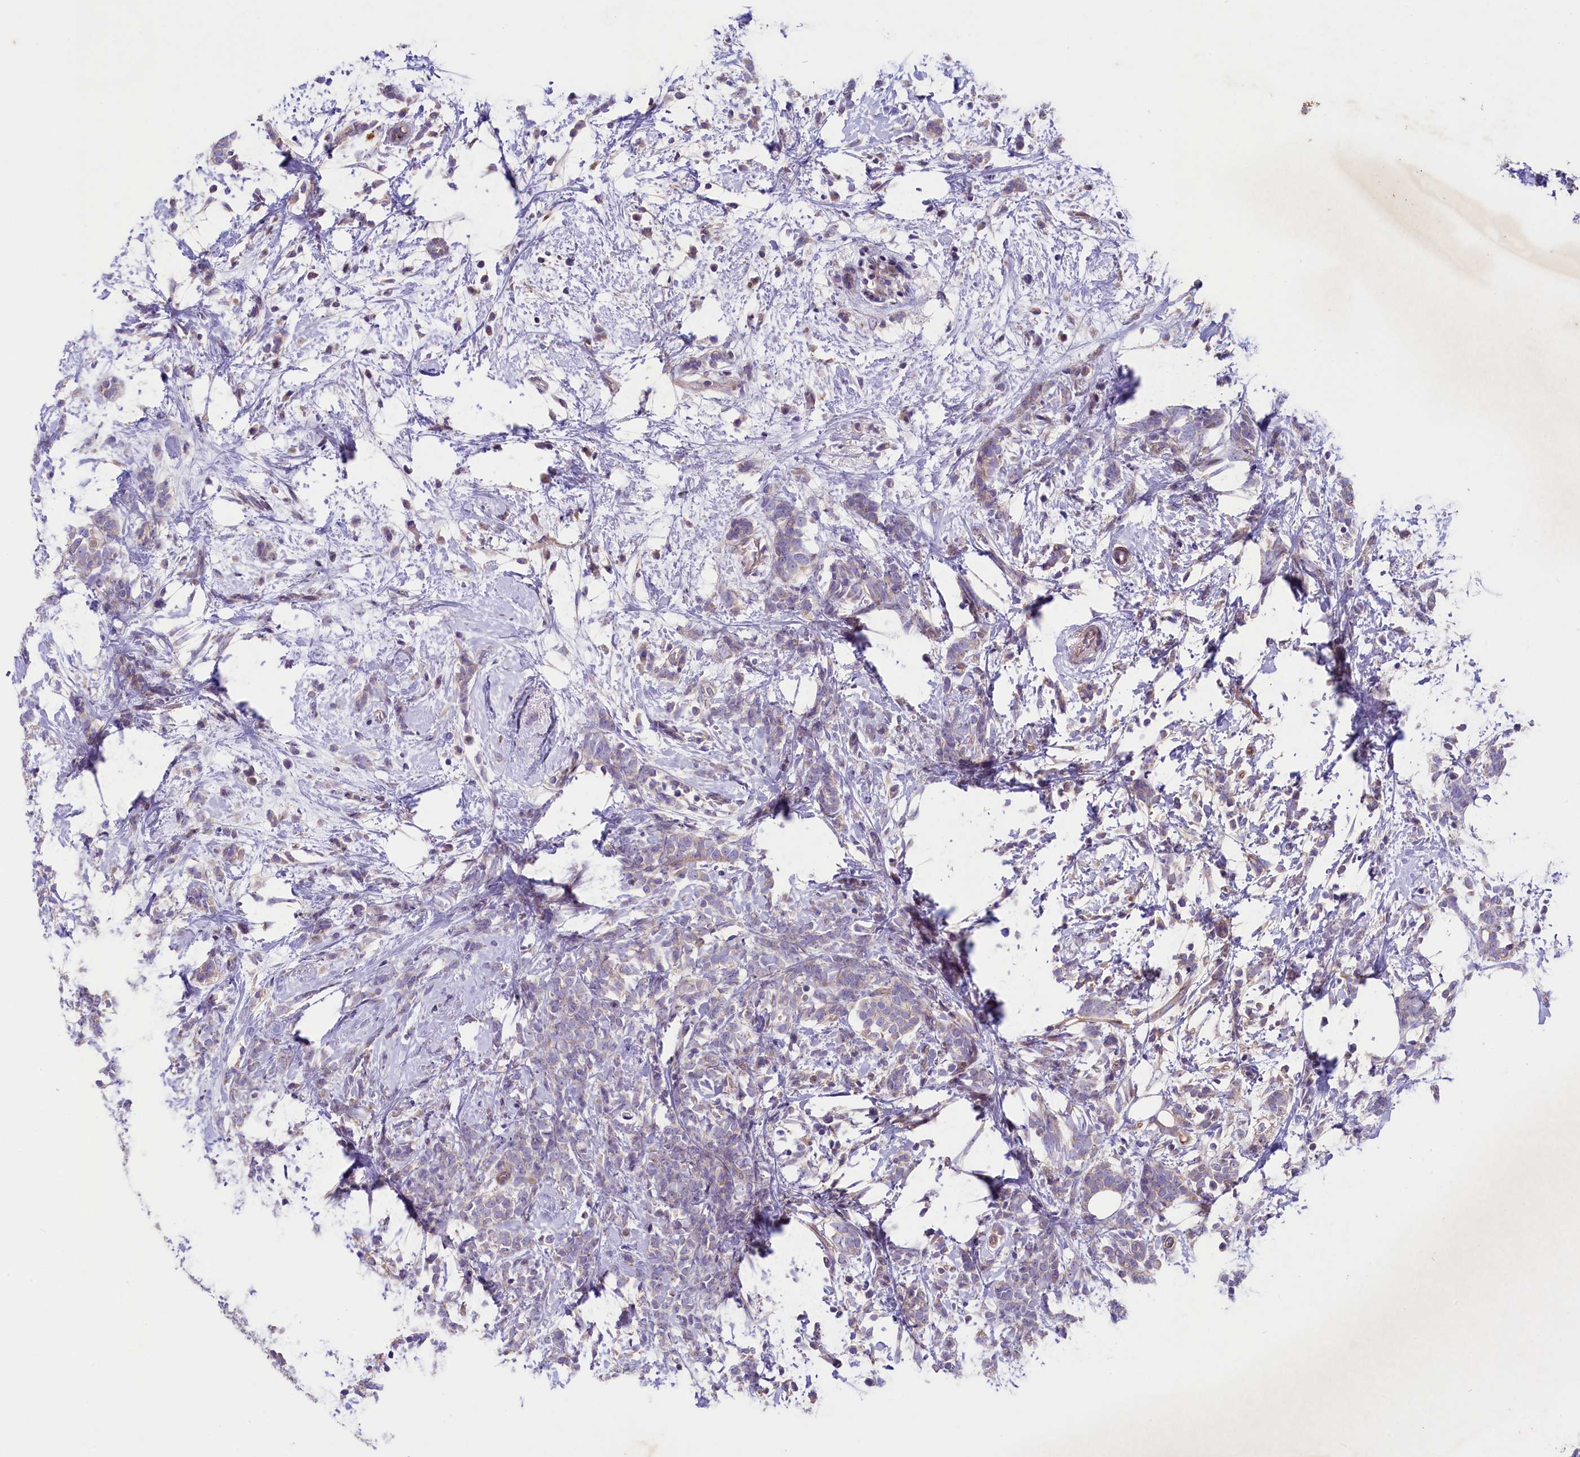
{"staining": {"intensity": "weak", "quantity": "<25%", "location": "cytoplasmic/membranous"}, "tissue": "breast cancer", "cell_type": "Tumor cells", "image_type": "cancer", "snomed": [{"axis": "morphology", "description": "Lobular carcinoma"}, {"axis": "topography", "description": "Breast"}], "caption": "A histopathology image of human breast lobular carcinoma is negative for staining in tumor cells.", "gene": "CD99L2", "patient": {"sex": "female", "age": 58}}